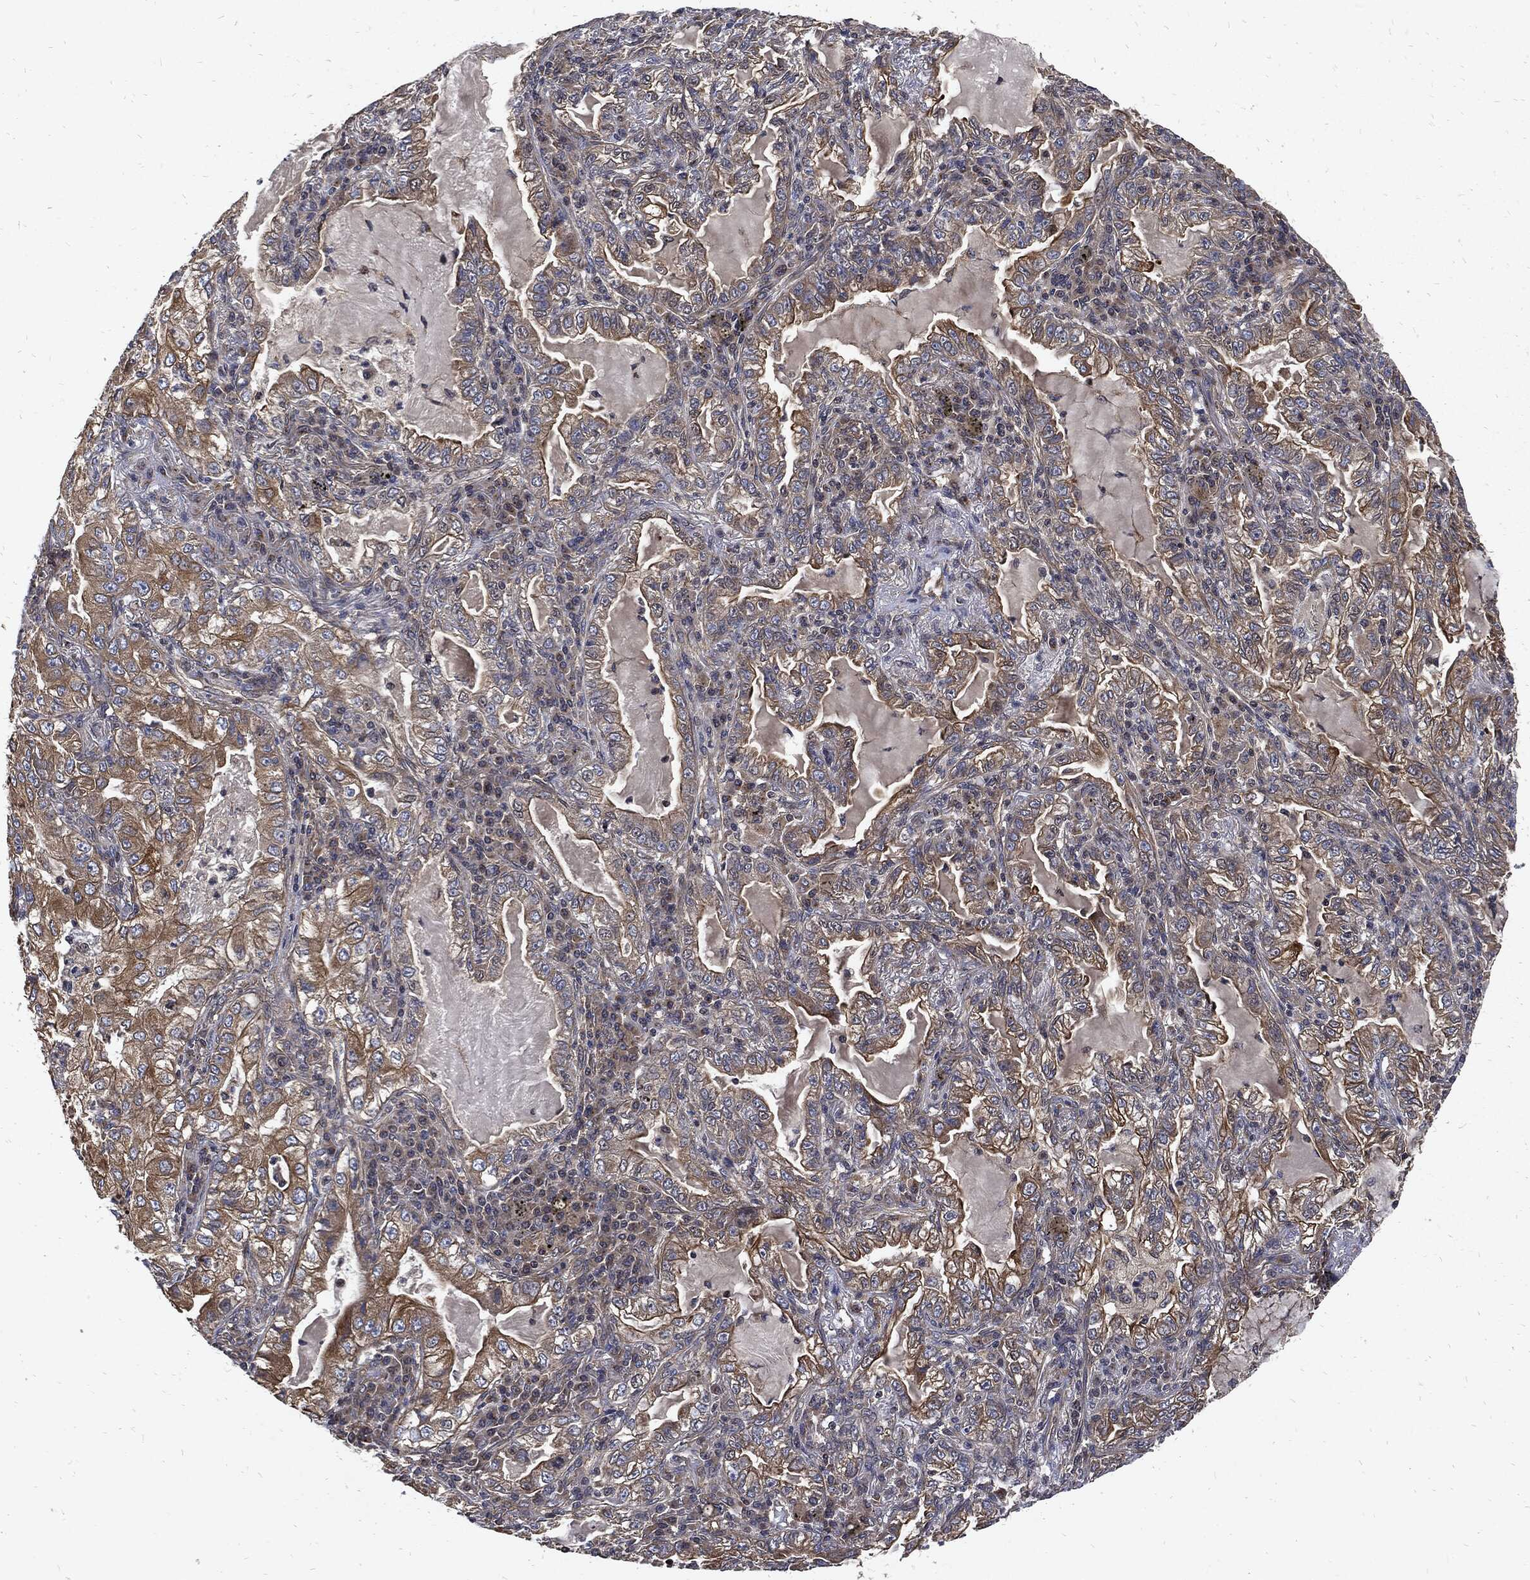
{"staining": {"intensity": "moderate", "quantity": "25%-75%", "location": "cytoplasmic/membranous"}, "tissue": "lung cancer", "cell_type": "Tumor cells", "image_type": "cancer", "snomed": [{"axis": "morphology", "description": "Adenocarcinoma, NOS"}, {"axis": "topography", "description": "Lung"}], "caption": "Tumor cells show medium levels of moderate cytoplasmic/membranous positivity in about 25%-75% of cells in human lung adenocarcinoma.", "gene": "DCTN1", "patient": {"sex": "female", "age": 73}}